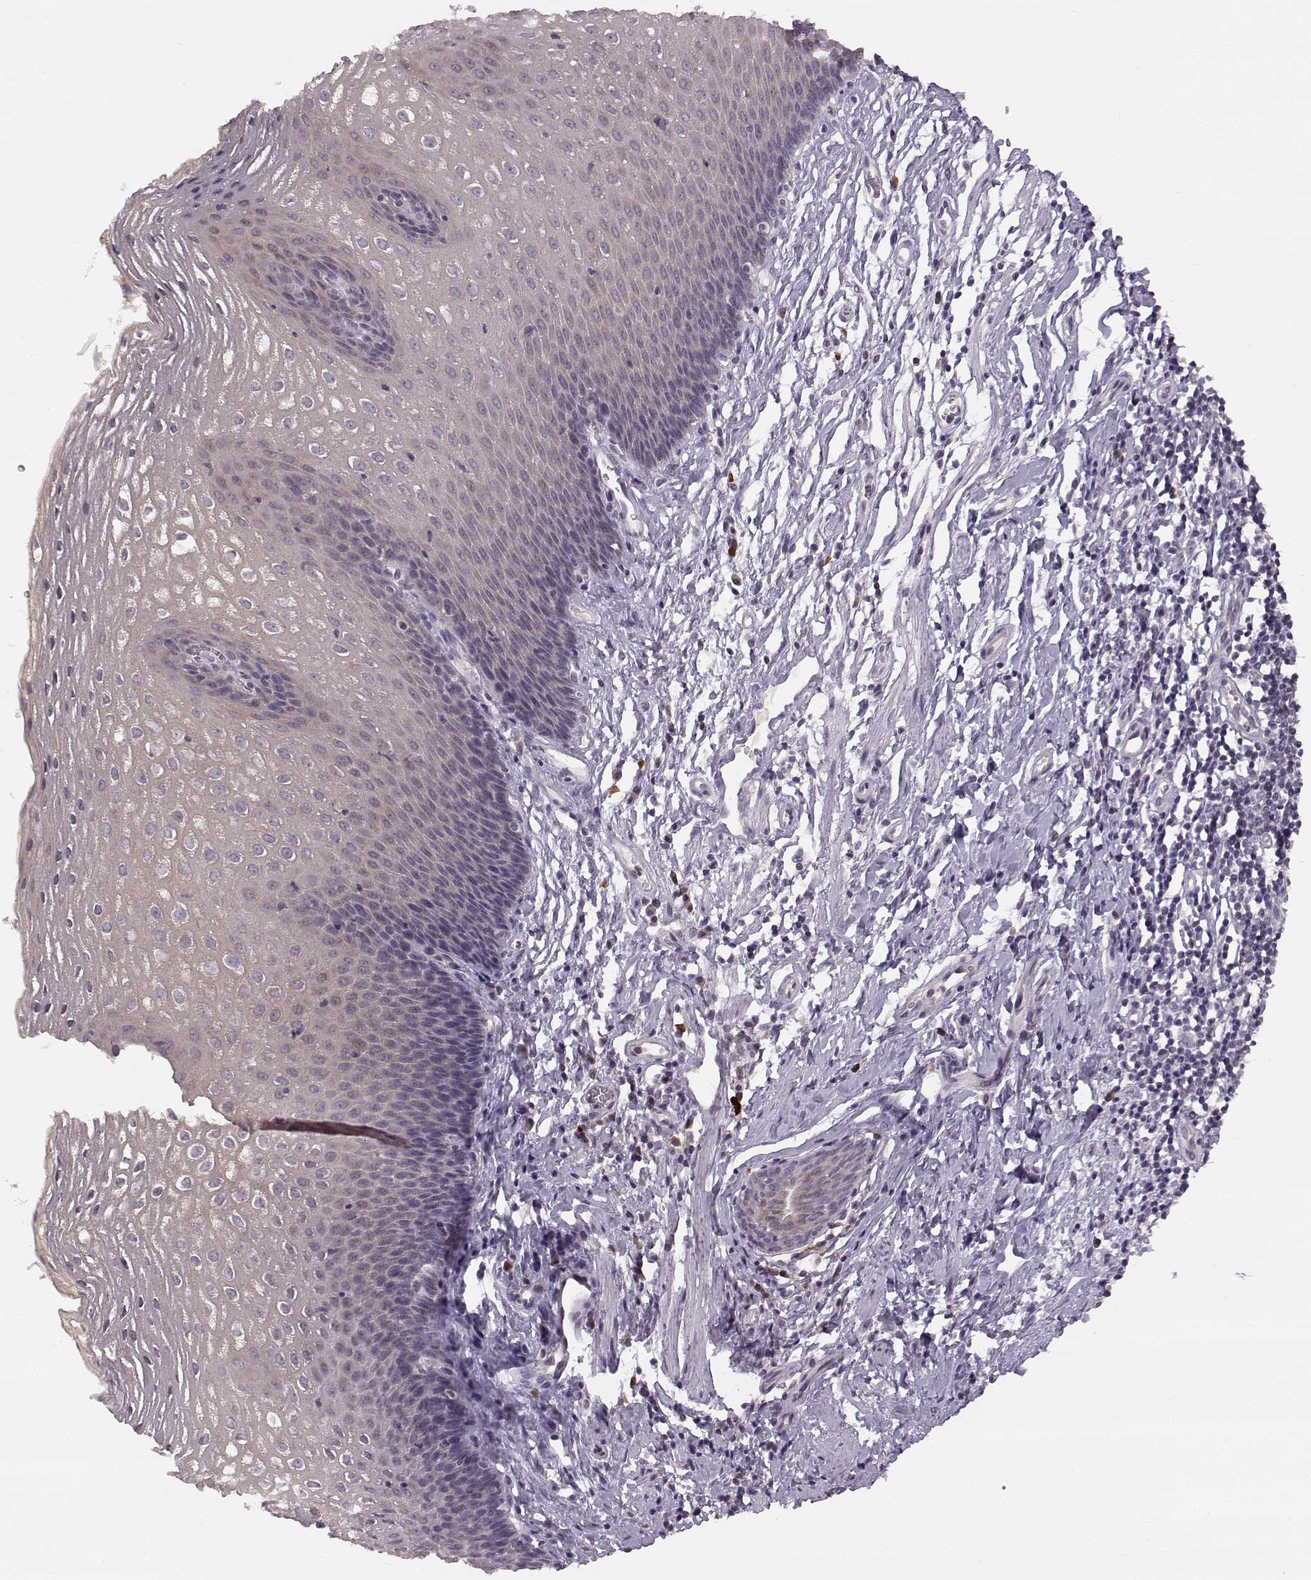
{"staining": {"intensity": "weak", "quantity": "25%-75%", "location": "cytoplasmic/membranous"}, "tissue": "esophagus", "cell_type": "Squamous epithelial cells", "image_type": "normal", "snomed": [{"axis": "morphology", "description": "Normal tissue, NOS"}, {"axis": "topography", "description": "Esophagus"}], "caption": "High-magnification brightfield microscopy of unremarkable esophagus stained with DAB (3,3'-diaminobenzidine) (brown) and counterstained with hematoxylin (blue). squamous epithelial cells exhibit weak cytoplasmic/membranous positivity is appreciated in approximately25%-75% of cells. (brown staining indicates protein expression, while blue staining denotes nuclei).", "gene": "ACSL6", "patient": {"sex": "male", "age": 72}}